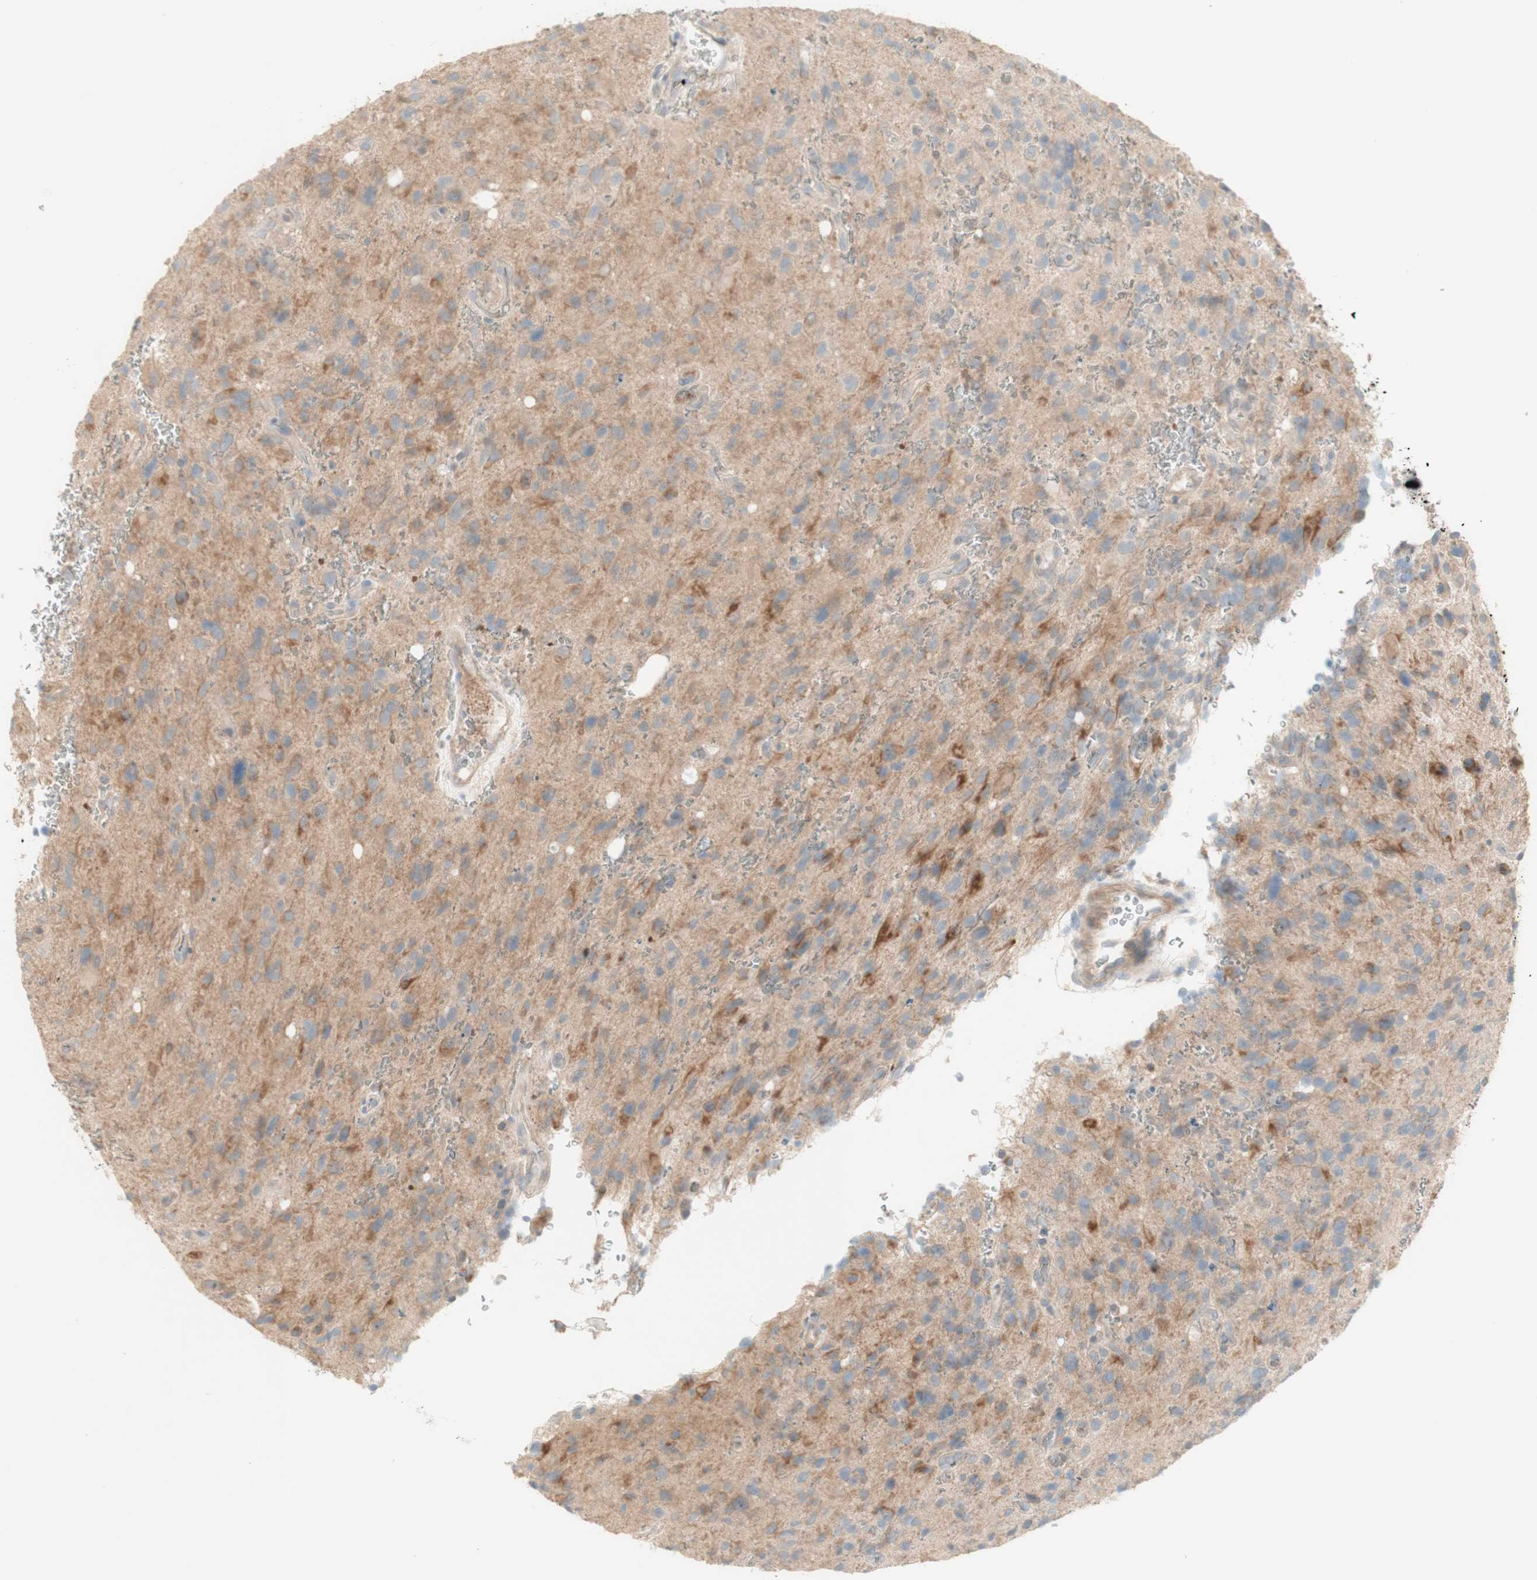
{"staining": {"intensity": "moderate", "quantity": "25%-75%", "location": "cytoplasmic/membranous"}, "tissue": "glioma", "cell_type": "Tumor cells", "image_type": "cancer", "snomed": [{"axis": "morphology", "description": "Glioma, malignant, High grade"}, {"axis": "topography", "description": "Brain"}], "caption": "Brown immunohistochemical staining in glioma displays moderate cytoplasmic/membranous staining in approximately 25%-75% of tumor cells.", "gene": "PTGER4", "patient": {"sex": "male", "age": 48}}